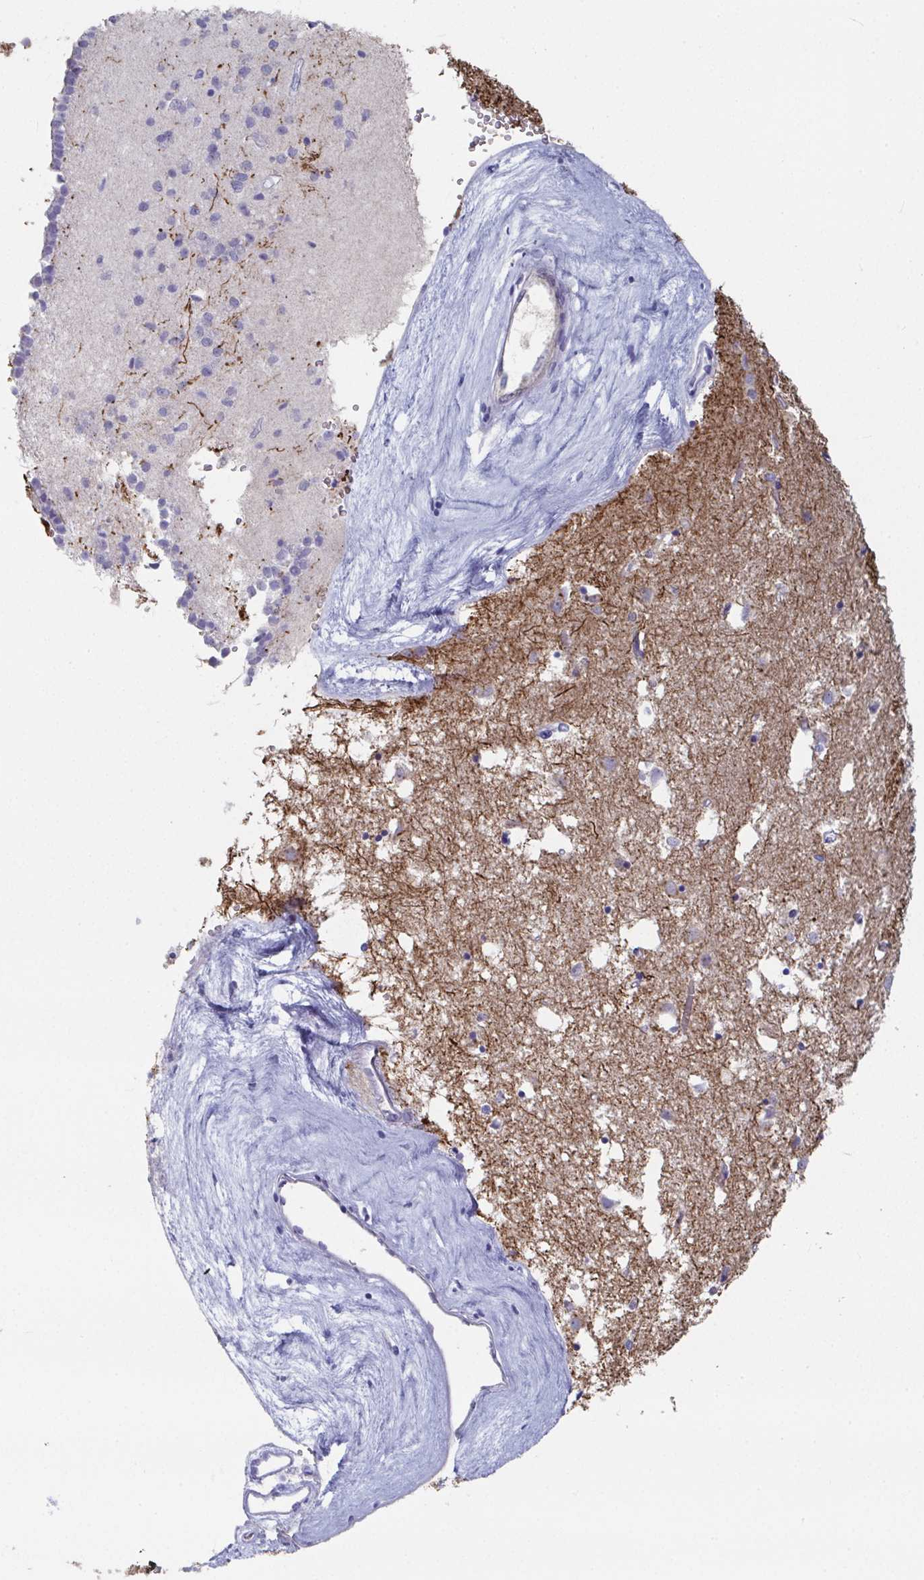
{"staining": {"intensity": "negative", "quantity": "none", "location": "none"}, "tissue": "caudate", "cell_type": "Glial cells", "image_type": "normal", "snomed": [{"axis": "morphology", "description": "Normal tissue, NOS"}, {"axis": "topography", "description": "Lateral ventricle wall"}], "caption": "Immunohistochemistry (IHC) micrograph of normal caudate: human caudate stained with DAB exhibits no significant protein expression in glial cells. Brightfield microscopy of immunohistochemistry stained with DAB (3,3'-diaminobenzidine) (brown) and hematoxylin (blue), captured at high magnification.", "gene": "ANO5", "patient": {"sex": "male", "age": 70}}